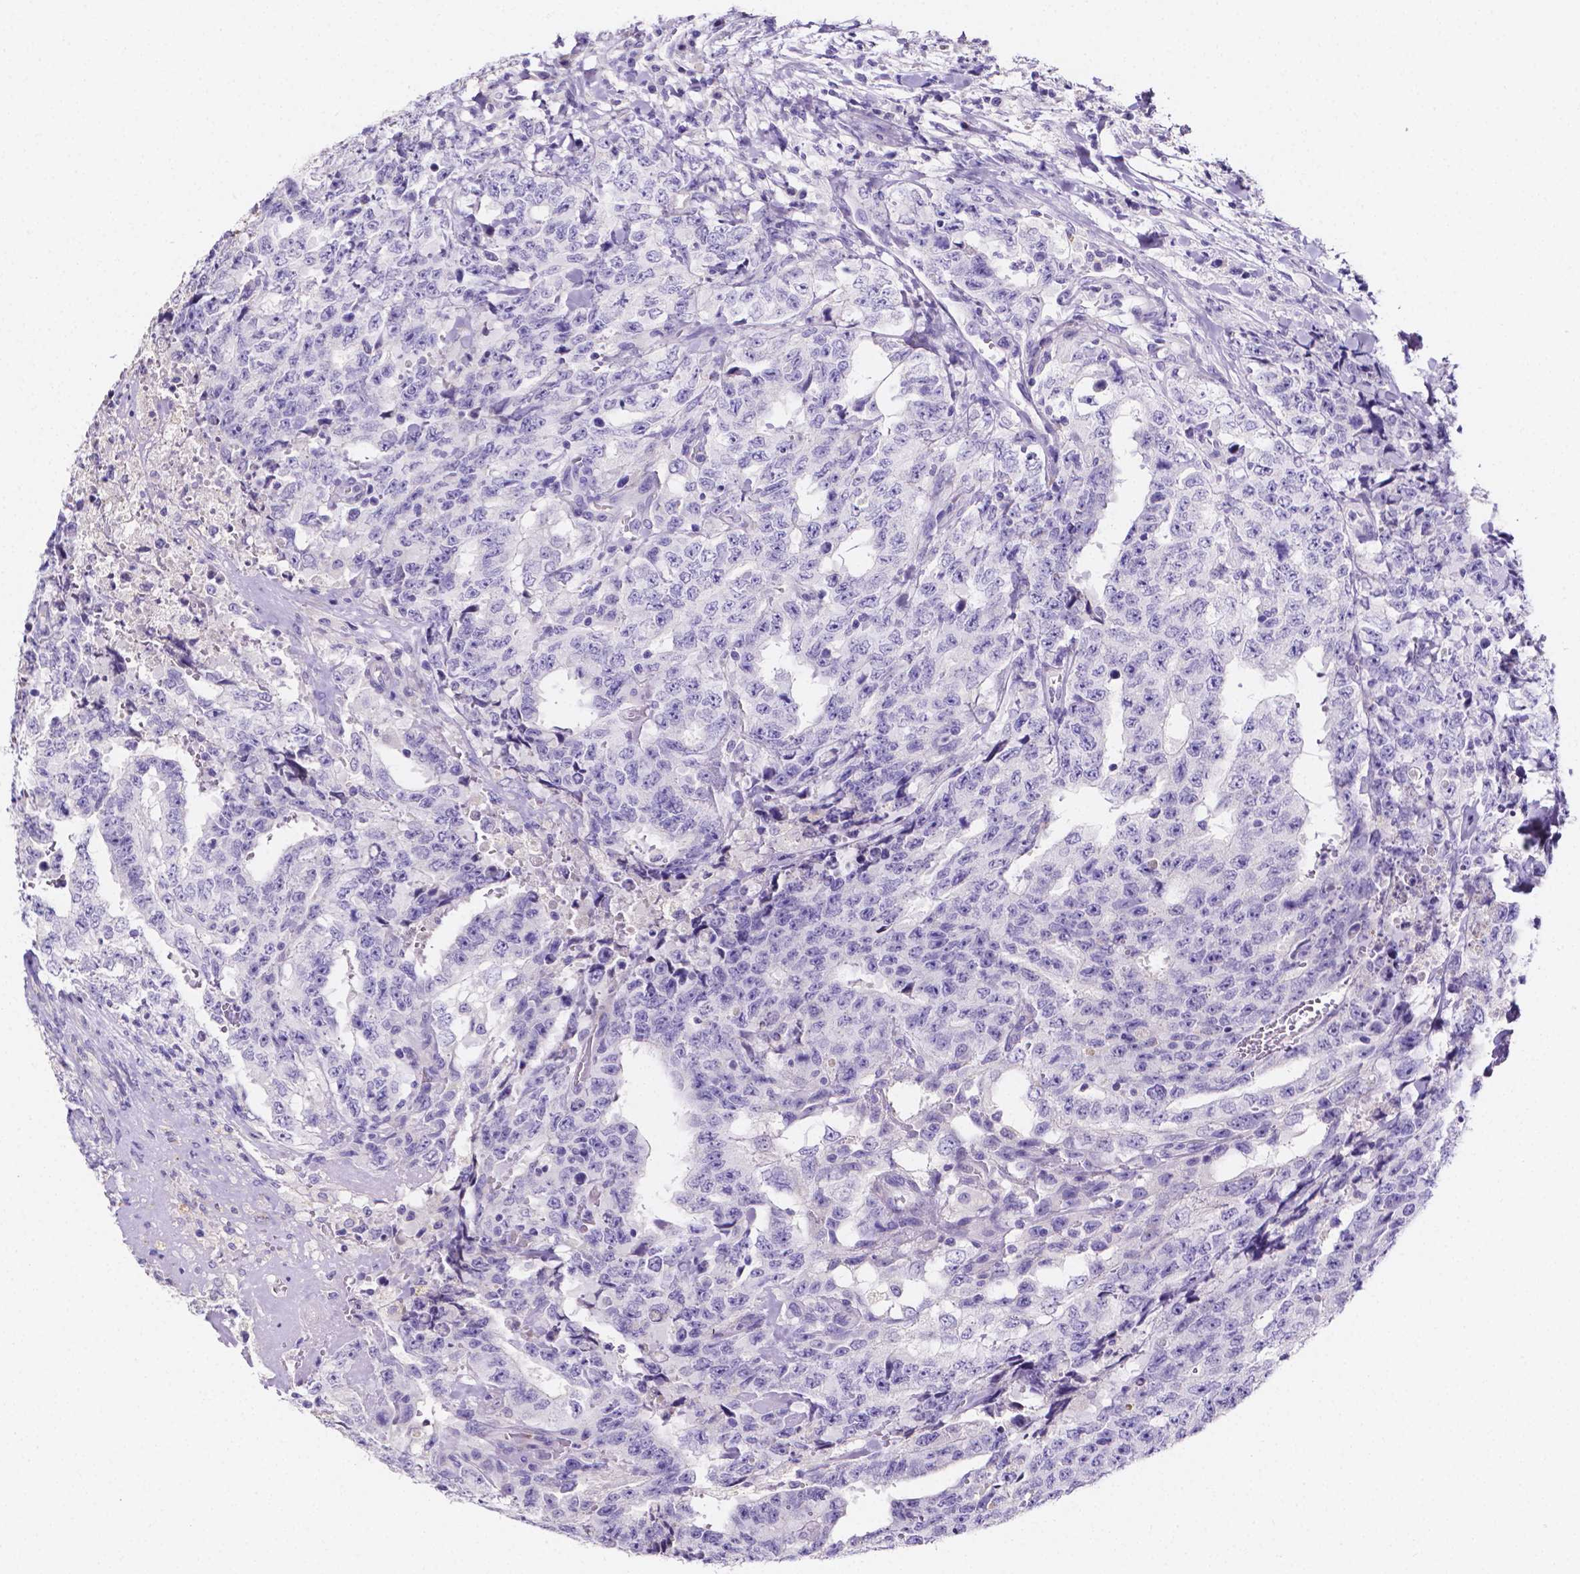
{"staining": {"intensity": "negative", "quantity": "none", "location": "none"}, "tissue": "testis cancer", "cell_type": "Tumor cells", "image_type": "cancer", "snomed": [{"axis": "morphology", "description": "Carcinoma, Embryonal, NOS"}, {"axis": "topography", "description": "Testis"}], "caption": "Micrograph shows no significant protein expression in tumor cells of testis cancer (embryonal carcinoma).", "gene": "NRGN", "patient": {"sex": "male", "age": 24}}